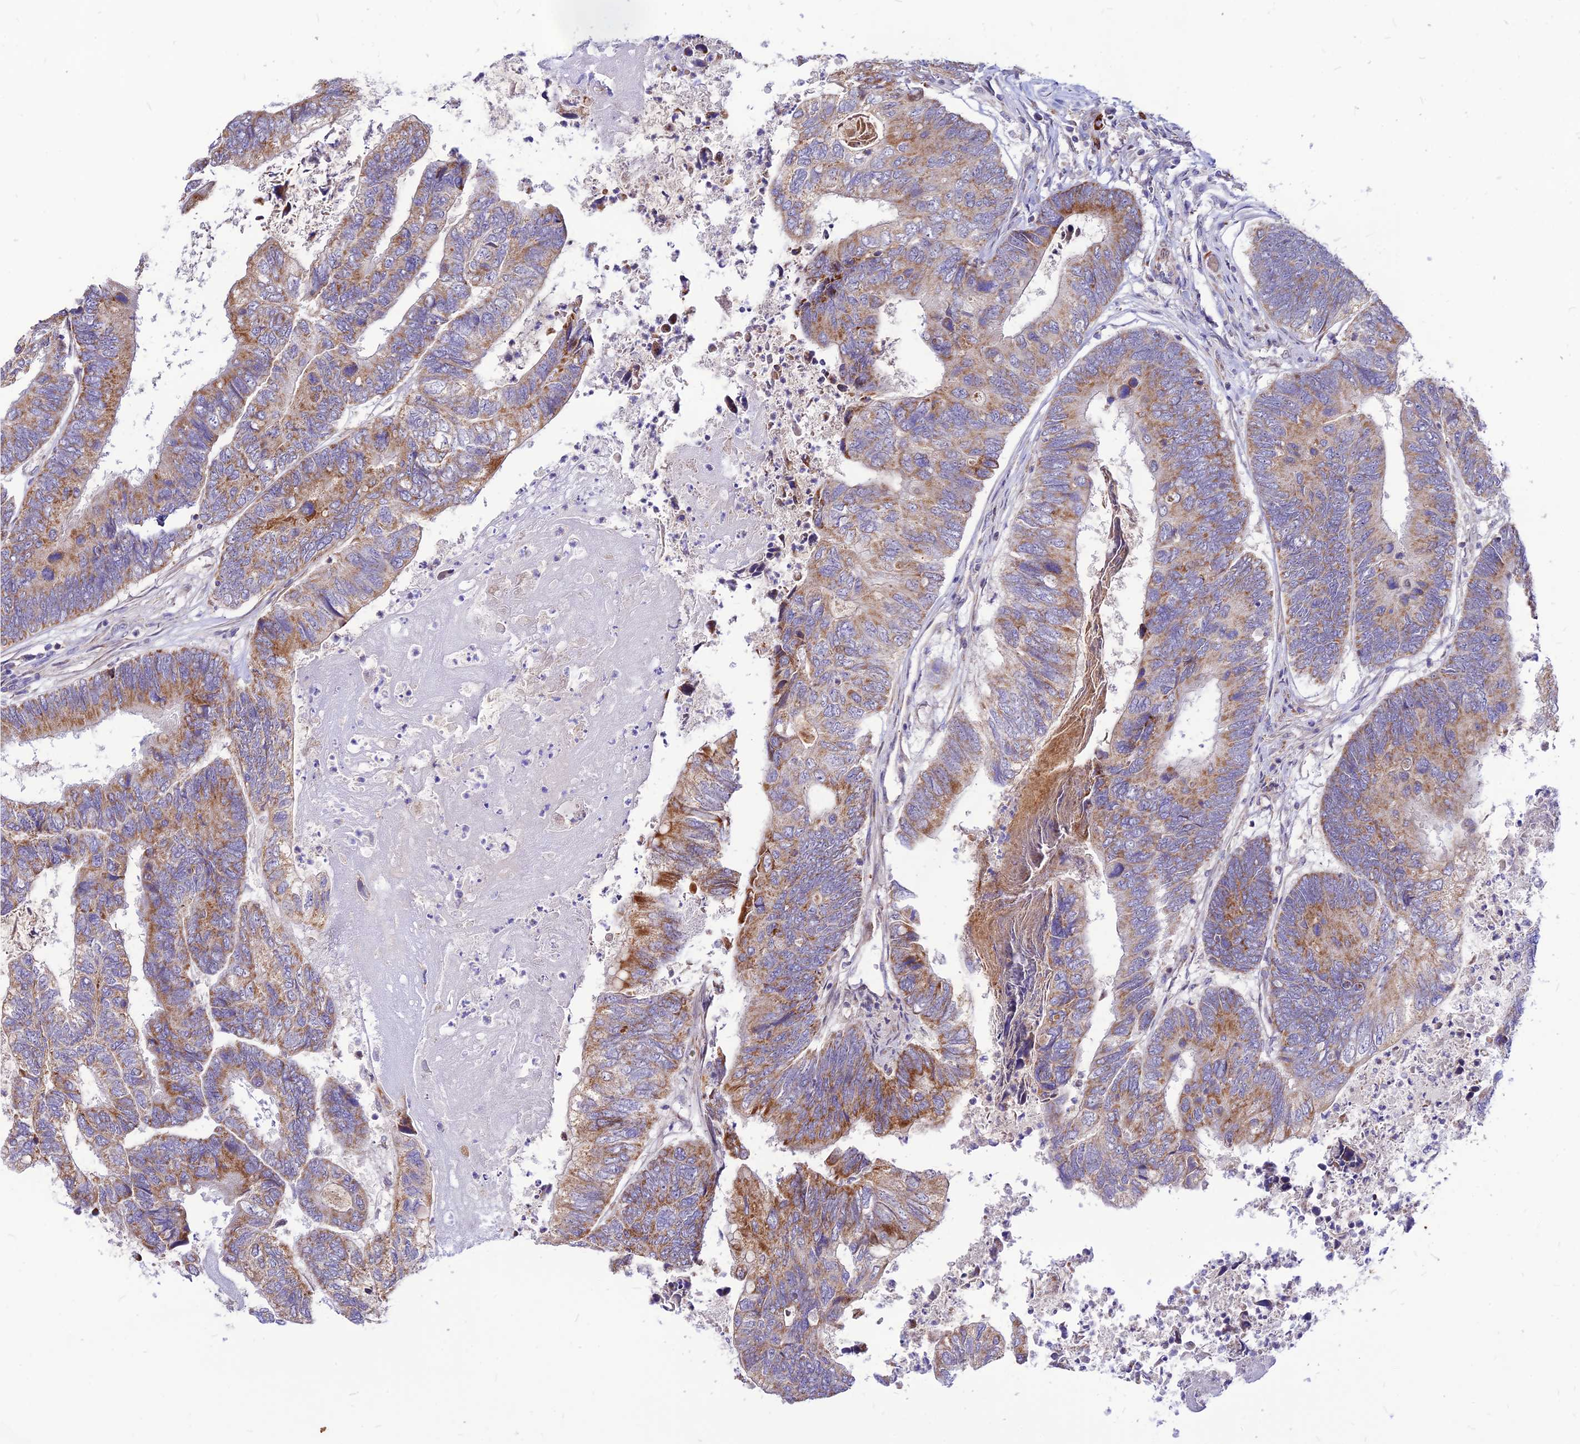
{"staining": {"intensity": "moderate", "quantity": ">75%", "location": "cytoplasmic/membranous"}, "tissue": "colorectal cancer", "cell_type": "Tumor cells", "image_type": "cancer", "snomed": [{"axis": "morphology", "description": "Adenocarcinoma, NOS"}, {"axis": "topography", "description": "Colon"}], "caption": "Tumor cells reveal moderate cytoplasmic/membranous positivity in approximately >75% of cells in adenocarcinoma (colorectal).", "gene": "ECI1", "patient": {"sex": "female", "age": 67}}